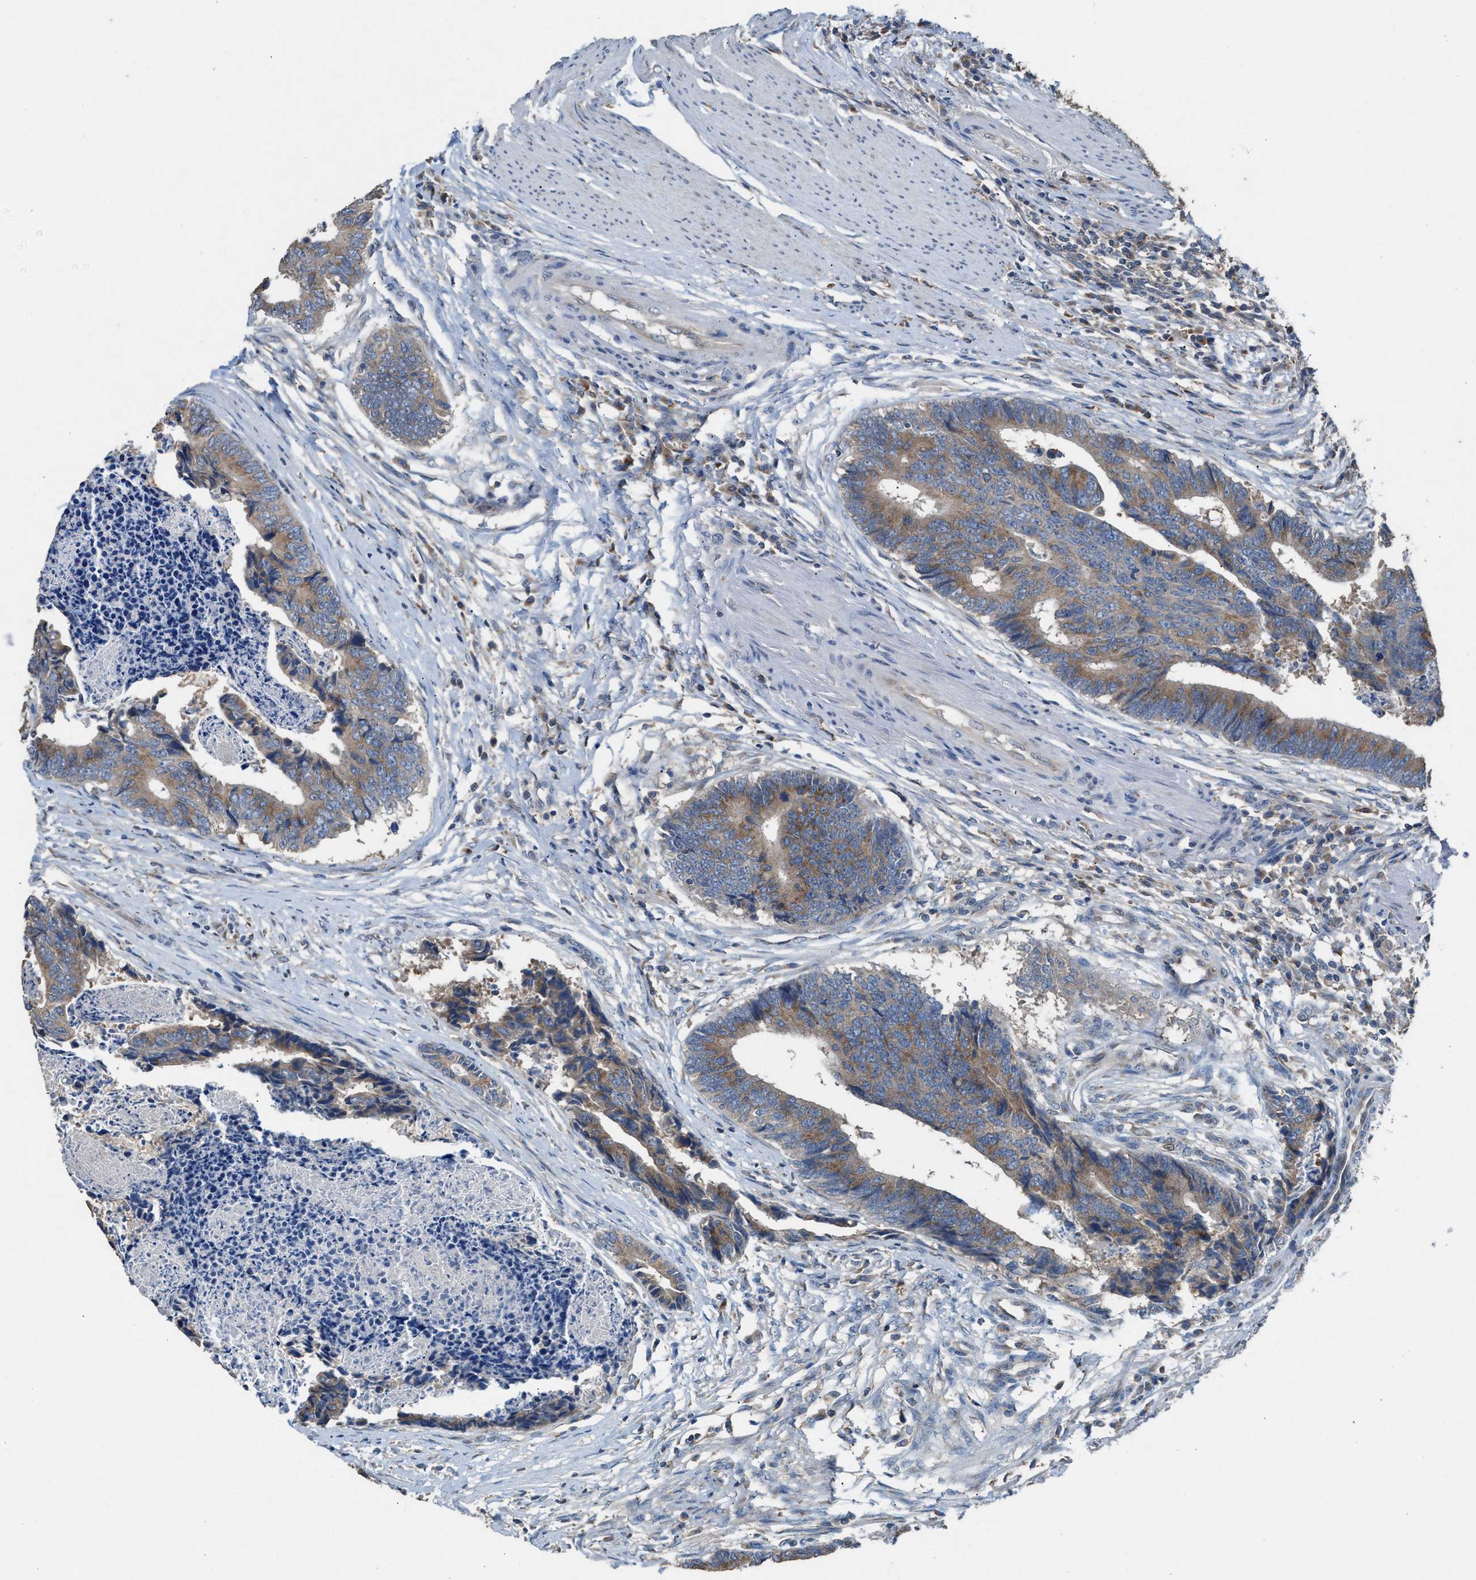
{"staining": {"intensity": "weak", "quantity": ">75%", "location": "cytoplasmic/membranous"}, "tissue": "colorectal cancer", "cell_type": "Tumor cells", "image_type": "cancer", "snomed": [{"axis": "morphology", "description": "Adenocarcinoma, NOS"}, {"axis": "topography", "description": "Rectum"}], "caption": "A photomicrograph of colorectal cancer stained for a protein exhibits weak cytoplasmic/membranous brown staining in tumor cells.", "gene": "TPK1", "patient": {"sex": "male", "age": 84}}